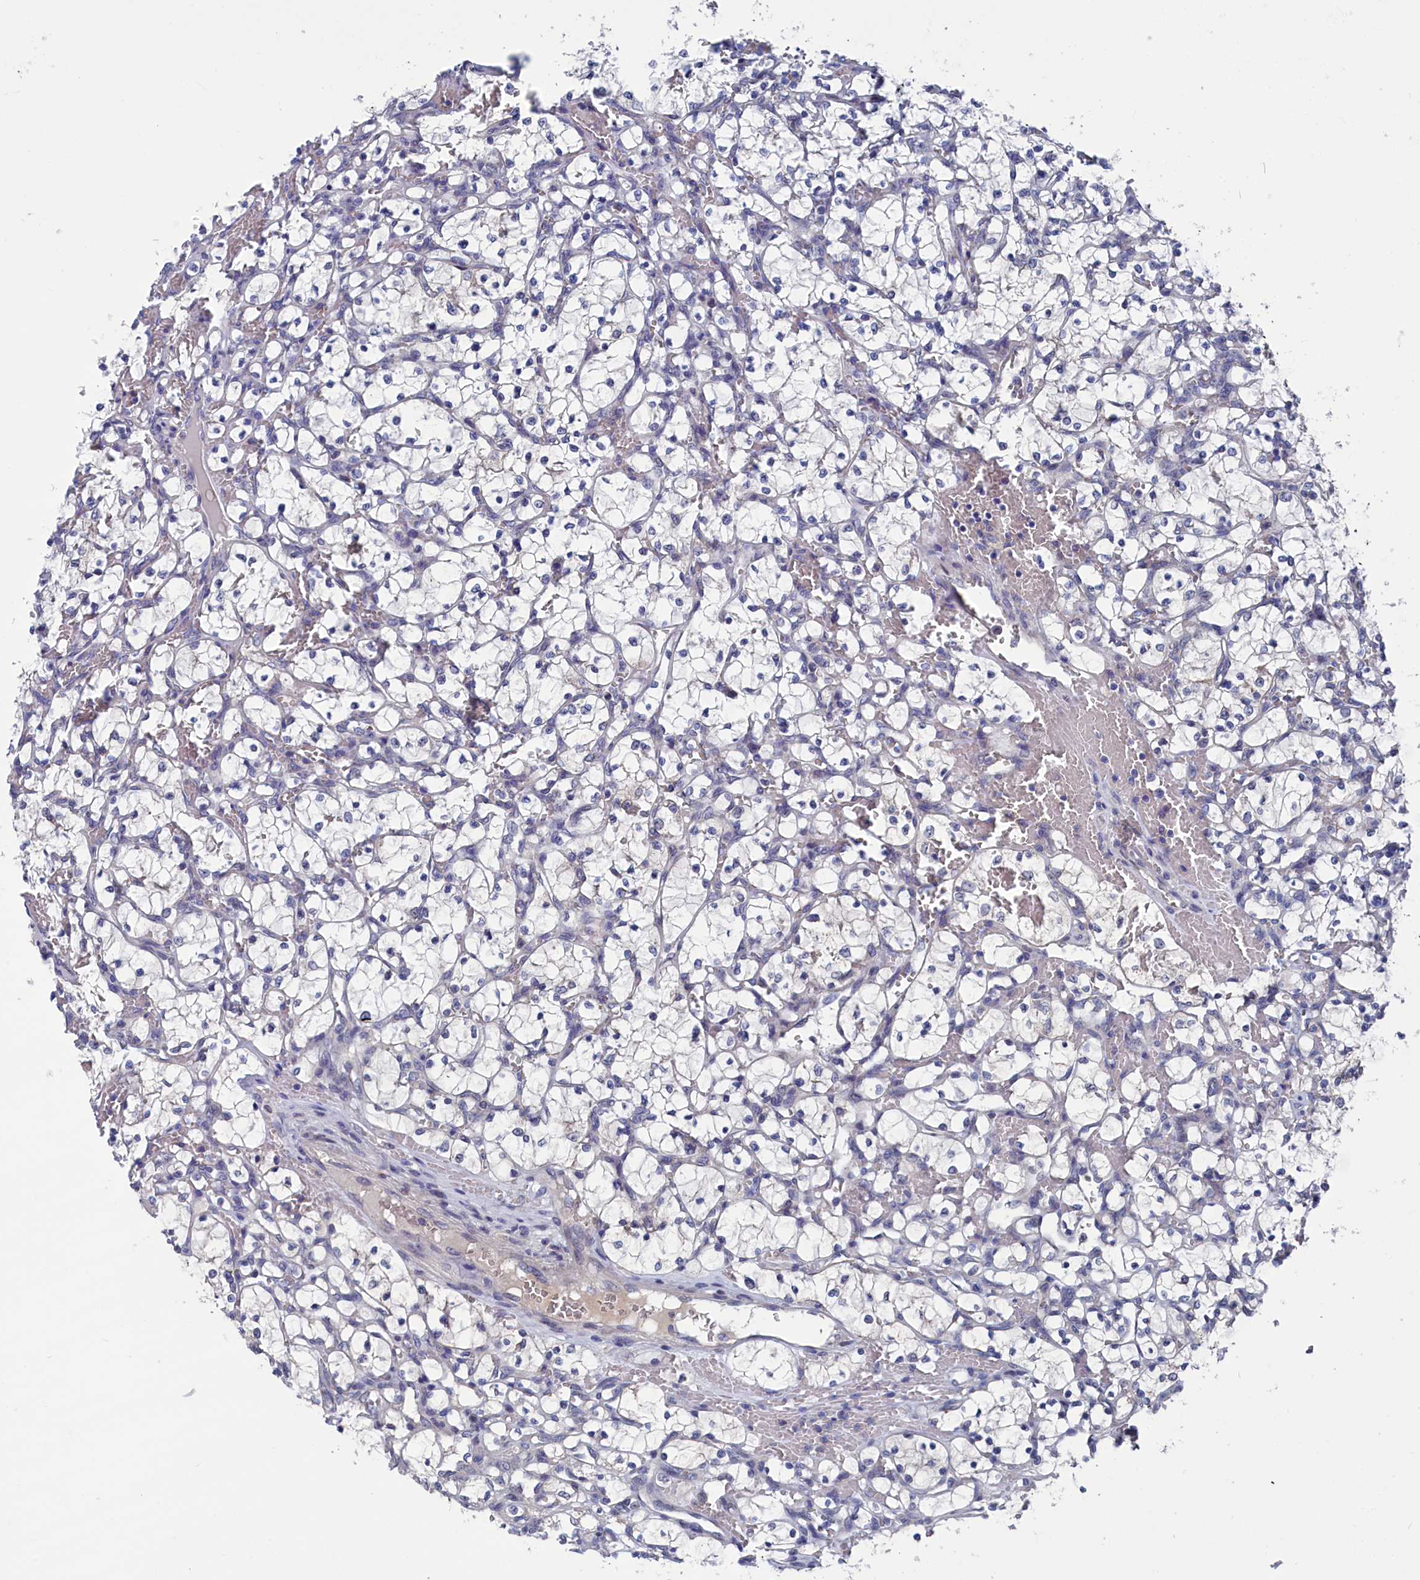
{"staining": {"intensity": "negative", "quantity": "none", "location": "none"}, "tissue": "renal cancer", "cell_type": "Tumor cells", "image_type": "cancer", "snomed": [{"axis": "morphology", "description": "Adenocarcinoma, NOS"}, {"axis": "topography", "description": "Kidney"}], "caption": "This is a image of IHC staining of renal cancer (adenocarcinoma), which shows no positivity in tumor cells.", "gene": "SPATA13", "patient": {"sex": "female", "age": 69}}